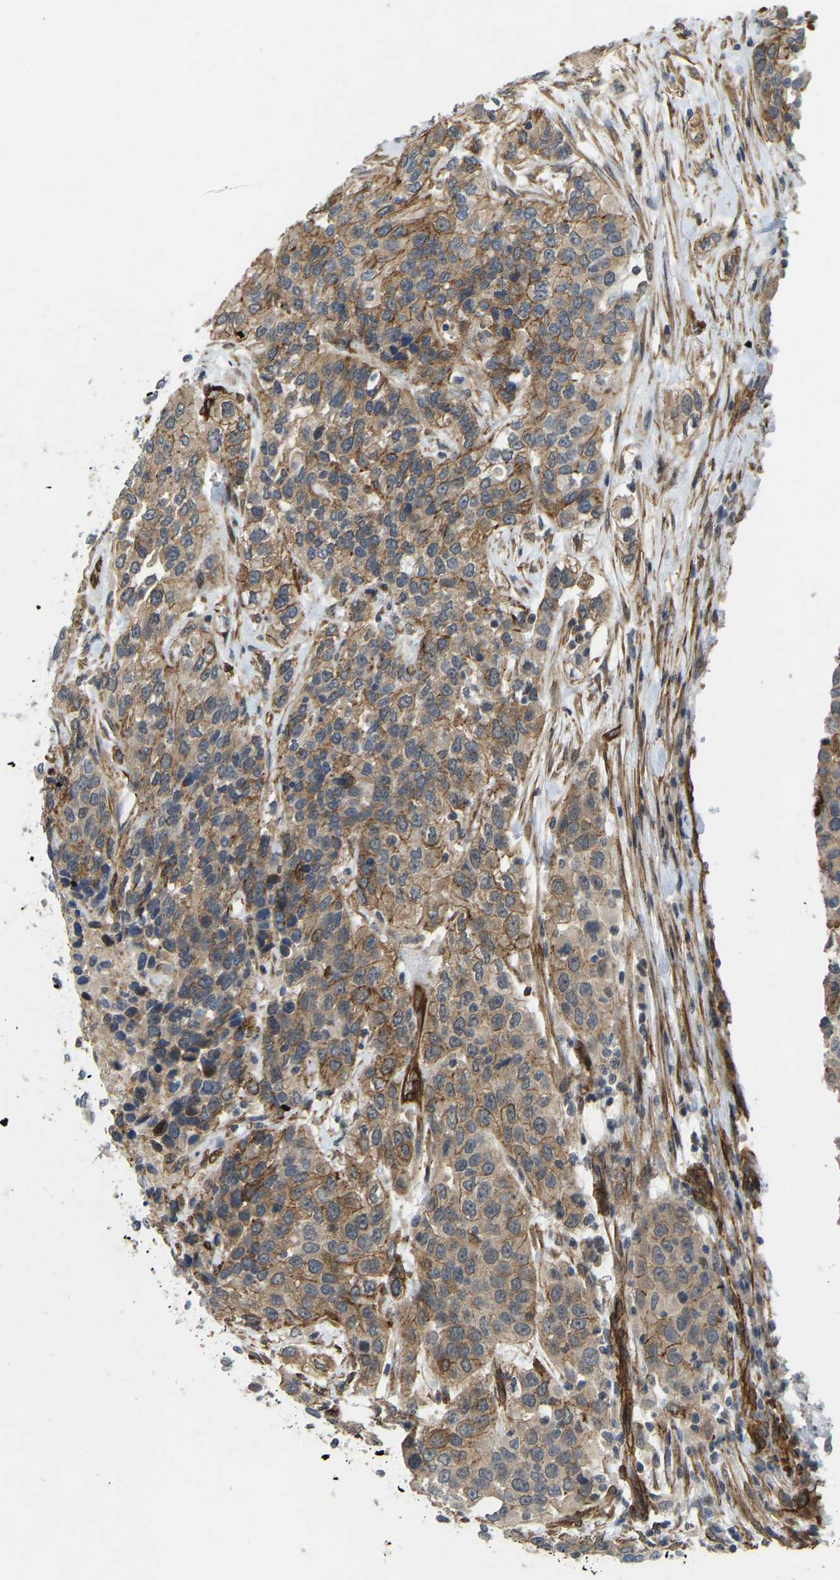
{"staining": {"intensity": "moderate", "quantity": "25%-75%", "location": "cytoplasmic/membranous"}, "tissue": "urothelial cancer", "cell_type": "Tumor cells", "image_type": "cancer", "snomed": [{"axis": "morphology", "description": "Urothelial carcinoma, High grade"}, {"axis": "topography", "description": "Urinary bladder"}], "caption": "High-grade urothelial carcinoma was stained to show a protein in brown. There is medium levels of moderate cytoplasmic/membranous positivity in about 25%-75% of tumor cells. The staining is performed using DAB (3,3'-diaminobenzidine) brown chromogen to label protein expression. The nuclei are counter-stained blue using hematoxylin.", "gene": "NMB", "patient": {"sex": "female", "age": 80}}